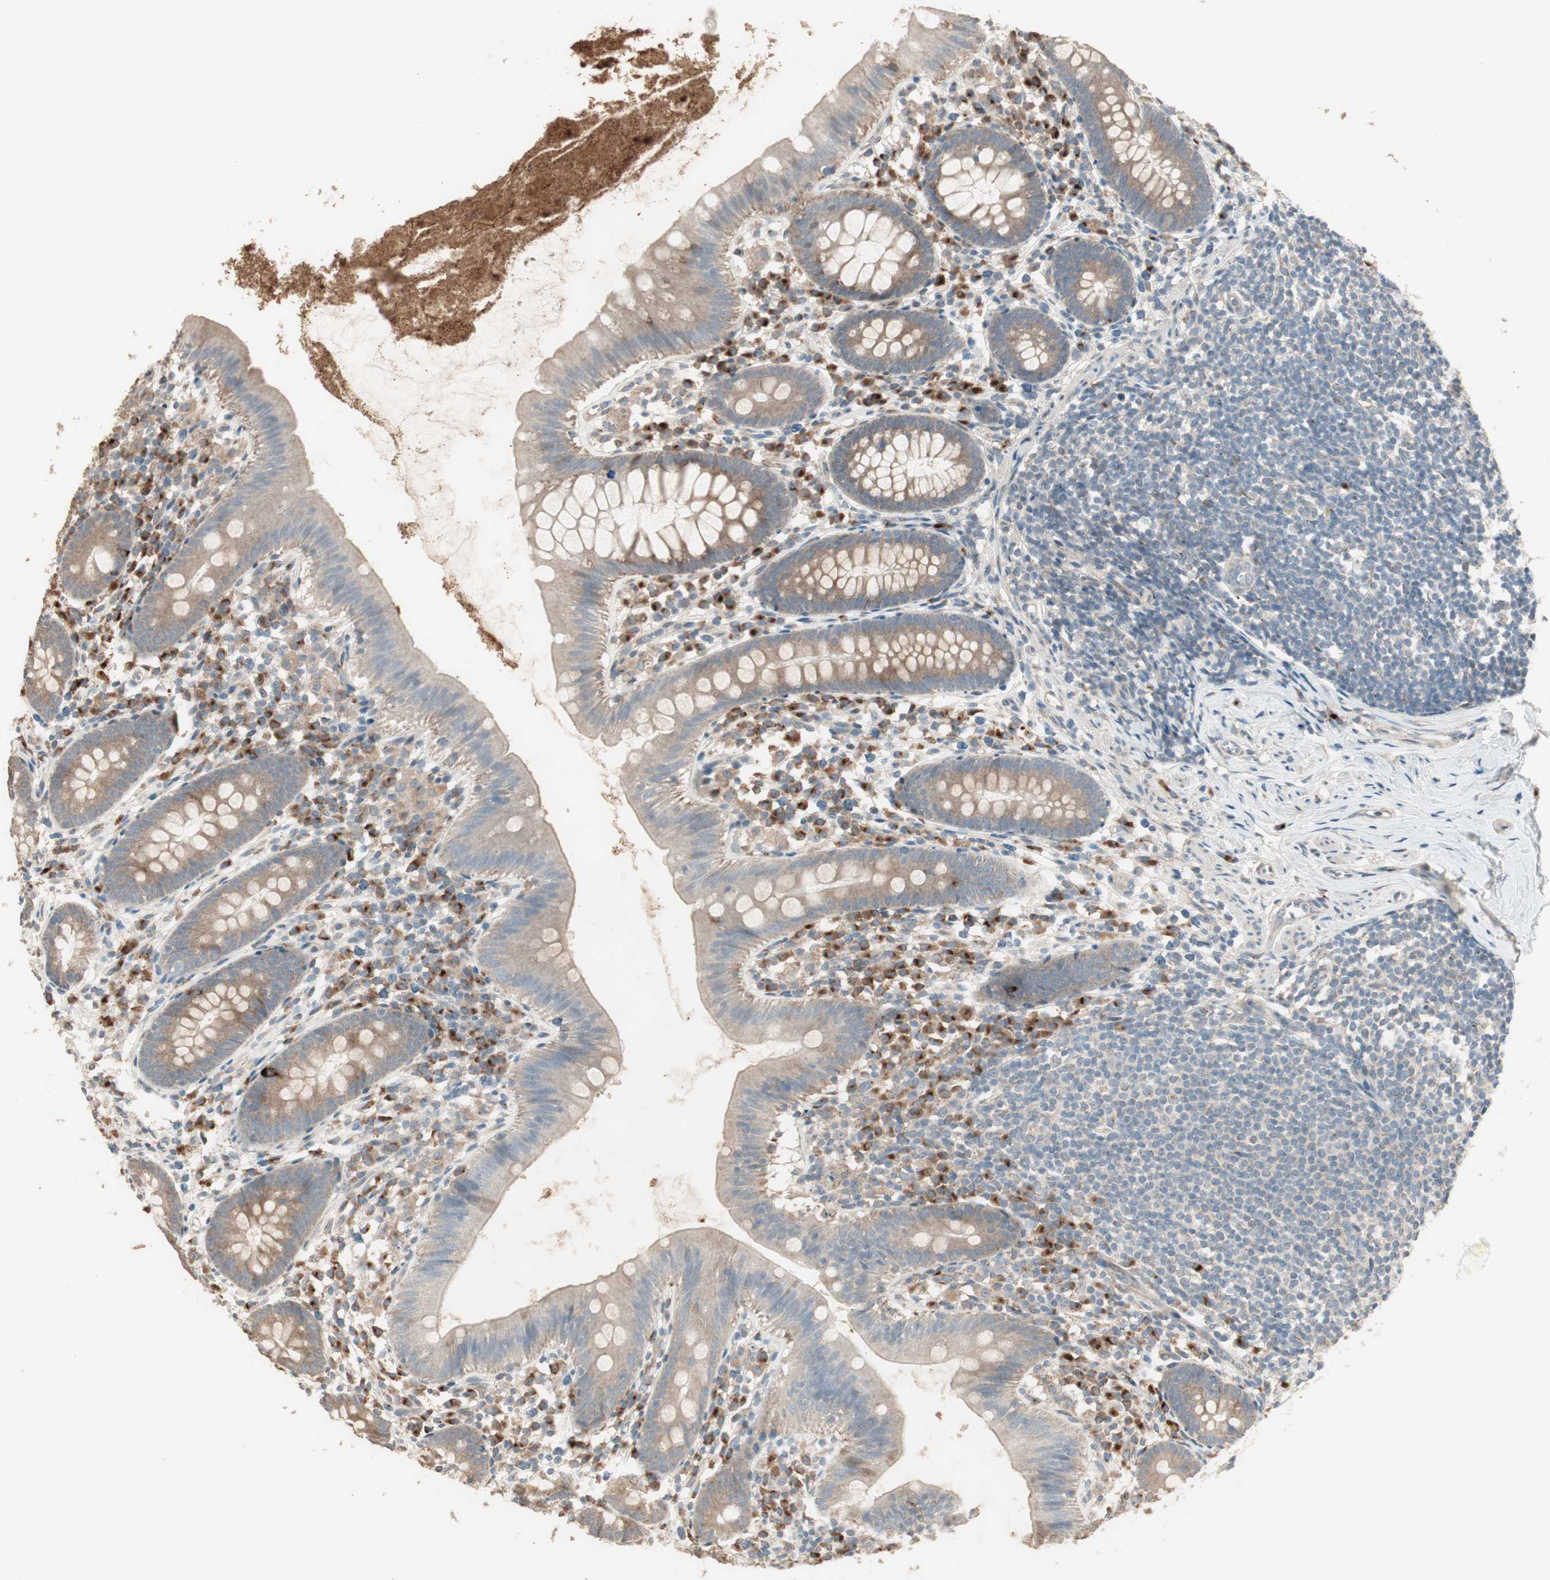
{"staining": {"intensity": "moderate", "quantity": ">75%", "location": "cytoplasmic/membranous"}, "tissue": "appendix", "cell_type": "Glandular cells", "image_type": "normal", "snomed": [{"axis": "morphology", "description": "Normal tissue, NOS"}, {"axis": "topography", "description": "Appendix"}], "caption": "Protein analysis of benign appendix shows moderate cytoplasmic/membranous staining in approximately >75% of glandular cells. The protein is stained brown, and the nuclei are stained in blue (DAB (3,3'-diaminobenzidine) IHC with brightfield microscopy, high magnification).", "gene": "RARRES1", "patient": {"sex": "male", "age": 52}}